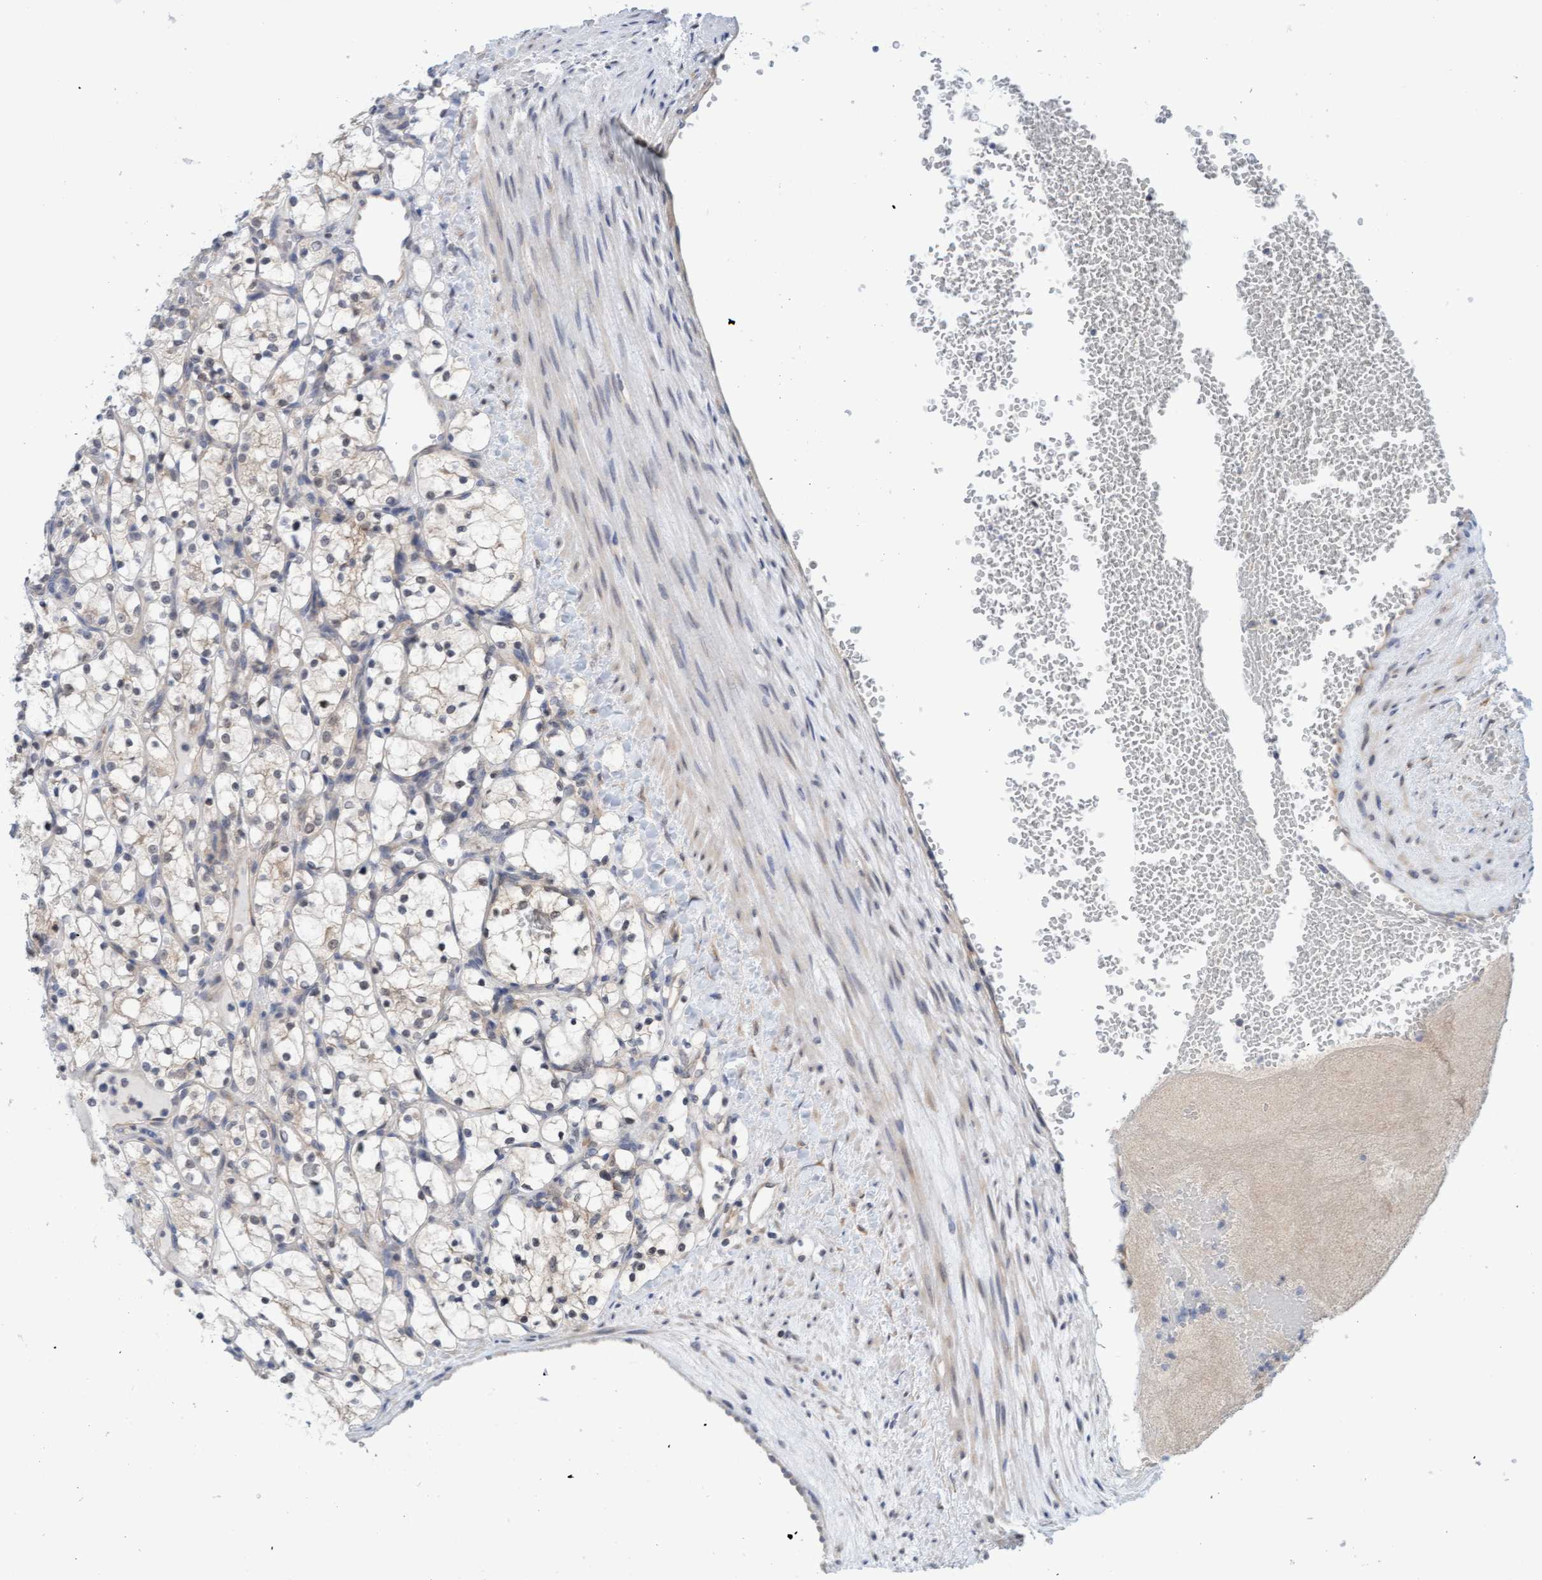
{"staining": {"intensity": "weak", "quantity": "<25%", "location": "cytoplasmic/membranous"}, "tissue": "renal cancer", "cell_type": "Tumor cells", "image_type": "cancer", "snomed": [{"axis": "morphology", "description": "Adenocarcinoma, NOS"}, {"axis": "topography", "description": "Kidney"}], "caption": "Image shows no significant protein staining in tumor cells of renal cancer (adenocarcinoma). (DAB (3,3'-diaminobenzidine) immunohistochemistry with hematoxylin counter stain).", "gene": "AMZ2", "patient": {"sex": "female", "age": 69}}